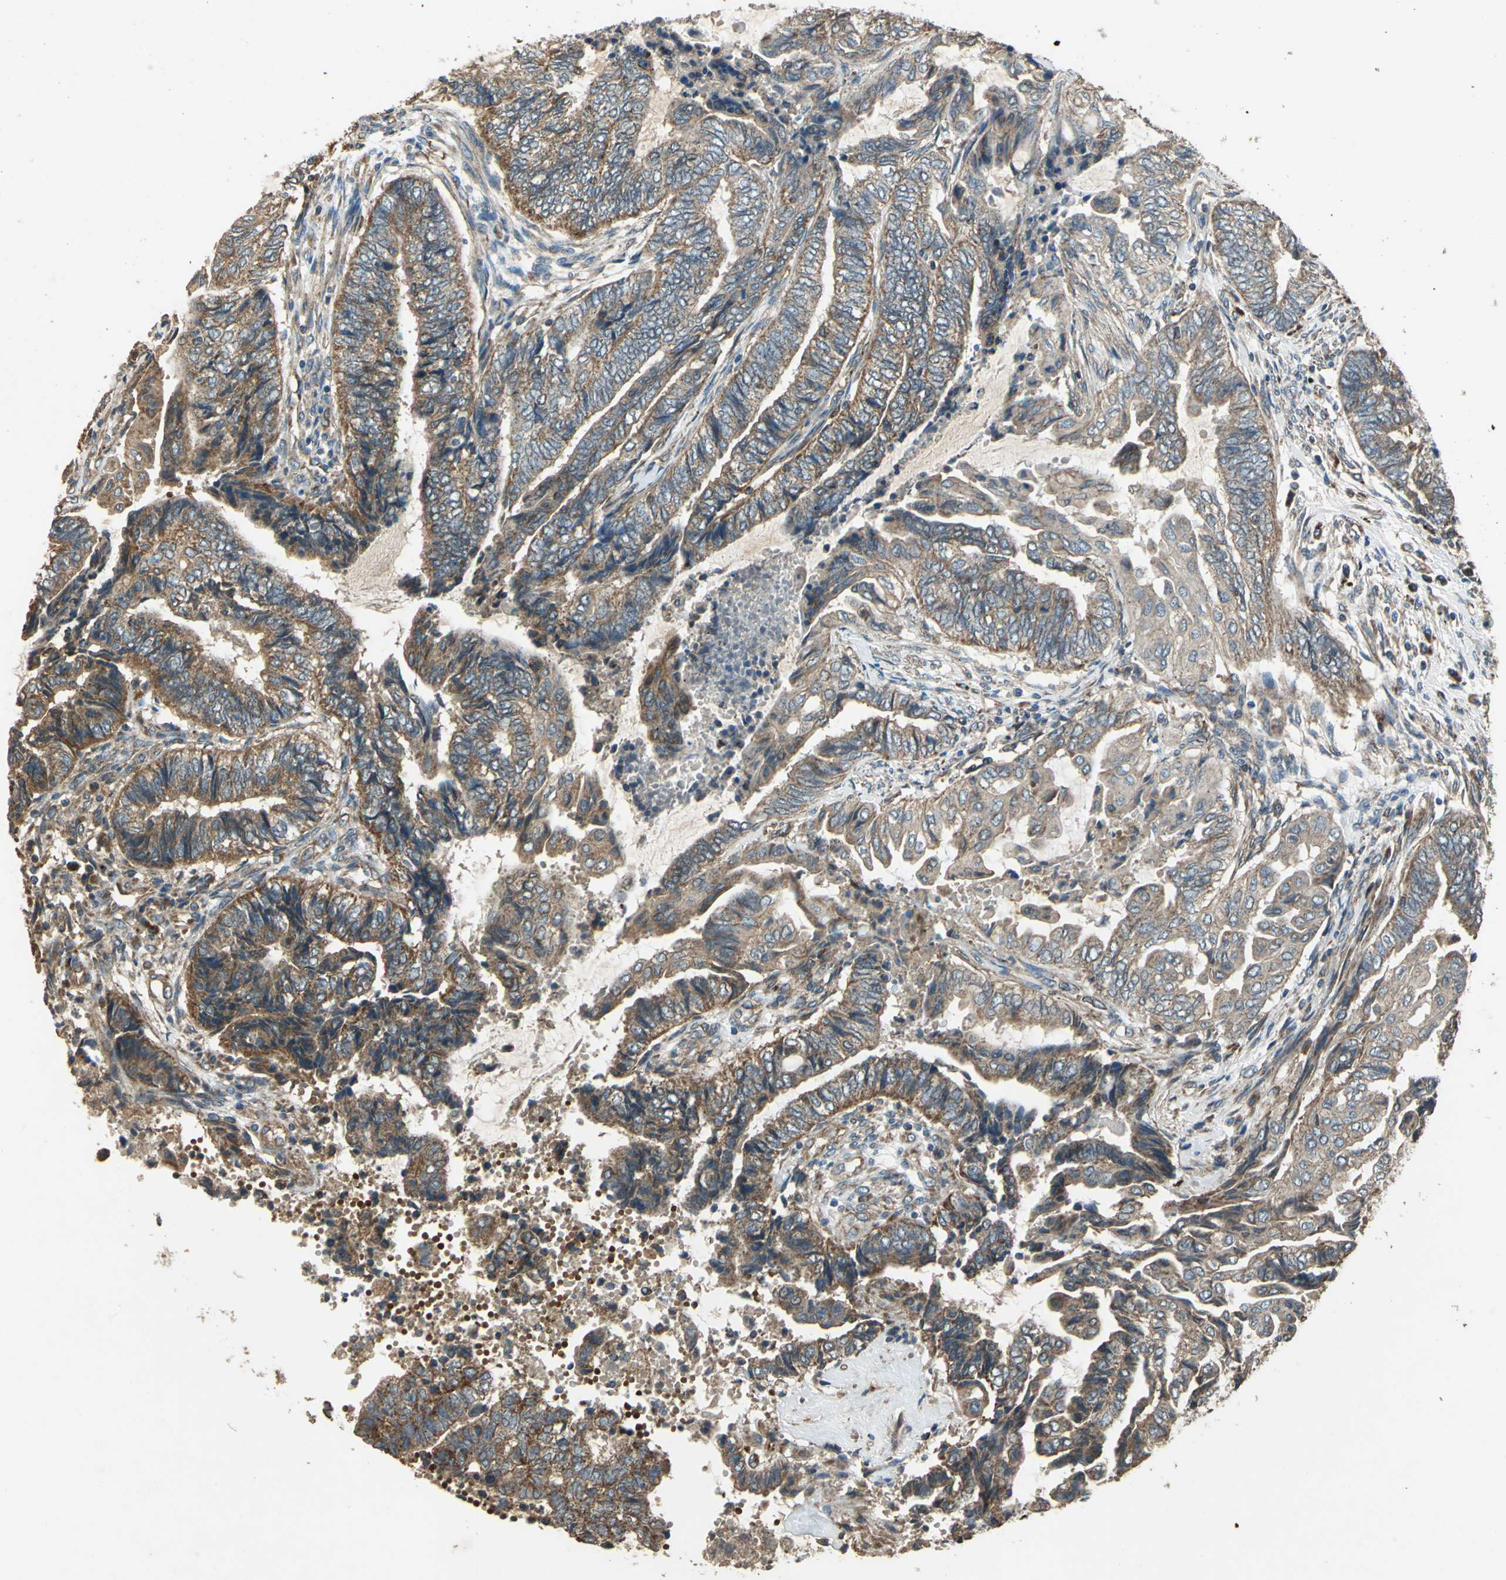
{"staining": {"intensity": "strong", "quantity": ">75%", "location": "cytoplasmic/membranous"}, "tissue": "endometrial cancer", "cell_type": "Tumor cells", "image_type": "cancer", "snomed": [{"axis": "morphology", "description": "Adenocarcinoma, NOS"}, {"axis": "topography", "description": "Uterus"}, {"axis": "topography", "description": "Endometrium"}], "caption": "Immunohistochemistry (IHC) photomicrograph of neoplastic tissue: endometrial cancer stained using IHC exhibits high levels of strong protein expression localized specifically in the cytoplasmic/membranous of tumor cells, appearing as a cytoplasmic/membranous brown color.", "gene": "POLRMT", "patient": {"sex": "female", "age": 70}}